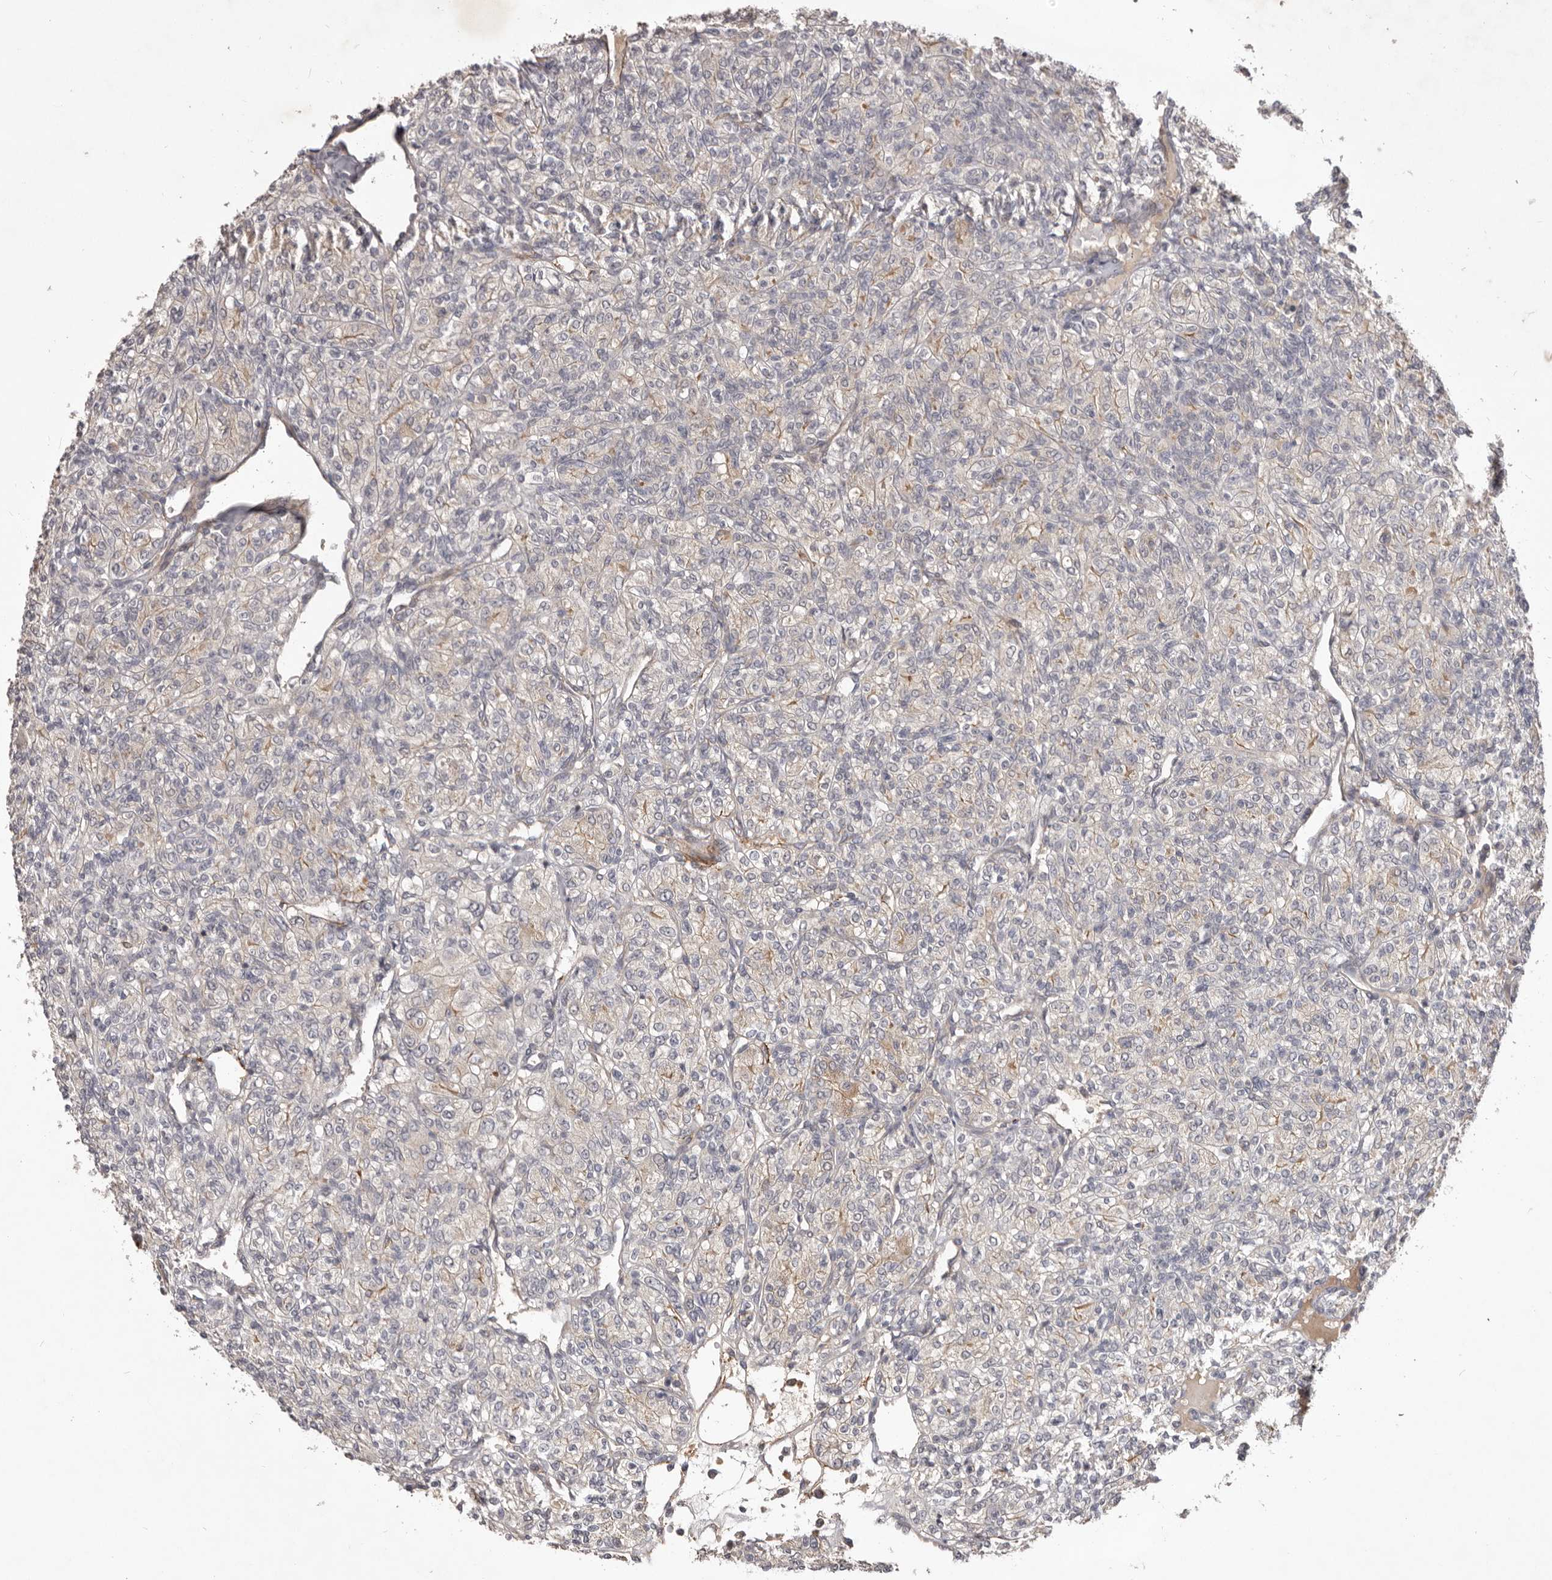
{"staining": {"intensity": "negative", "quantity": "none", "location": "none"}, "tissue": "renal cancer", "cell_type": "Tumor cells", "image_type": "cancer", "snomed": [{"axis": "morphology", "description": "Adenocarcinoma, NOS"}, {"axis": "topography", "description": "Kidney"}], "caption": "Tumor cells are negative for protein expression in human renal adenocarcinoma.", "gene": "HBS1L", "patient": {"sex": "male", "age": 77}}